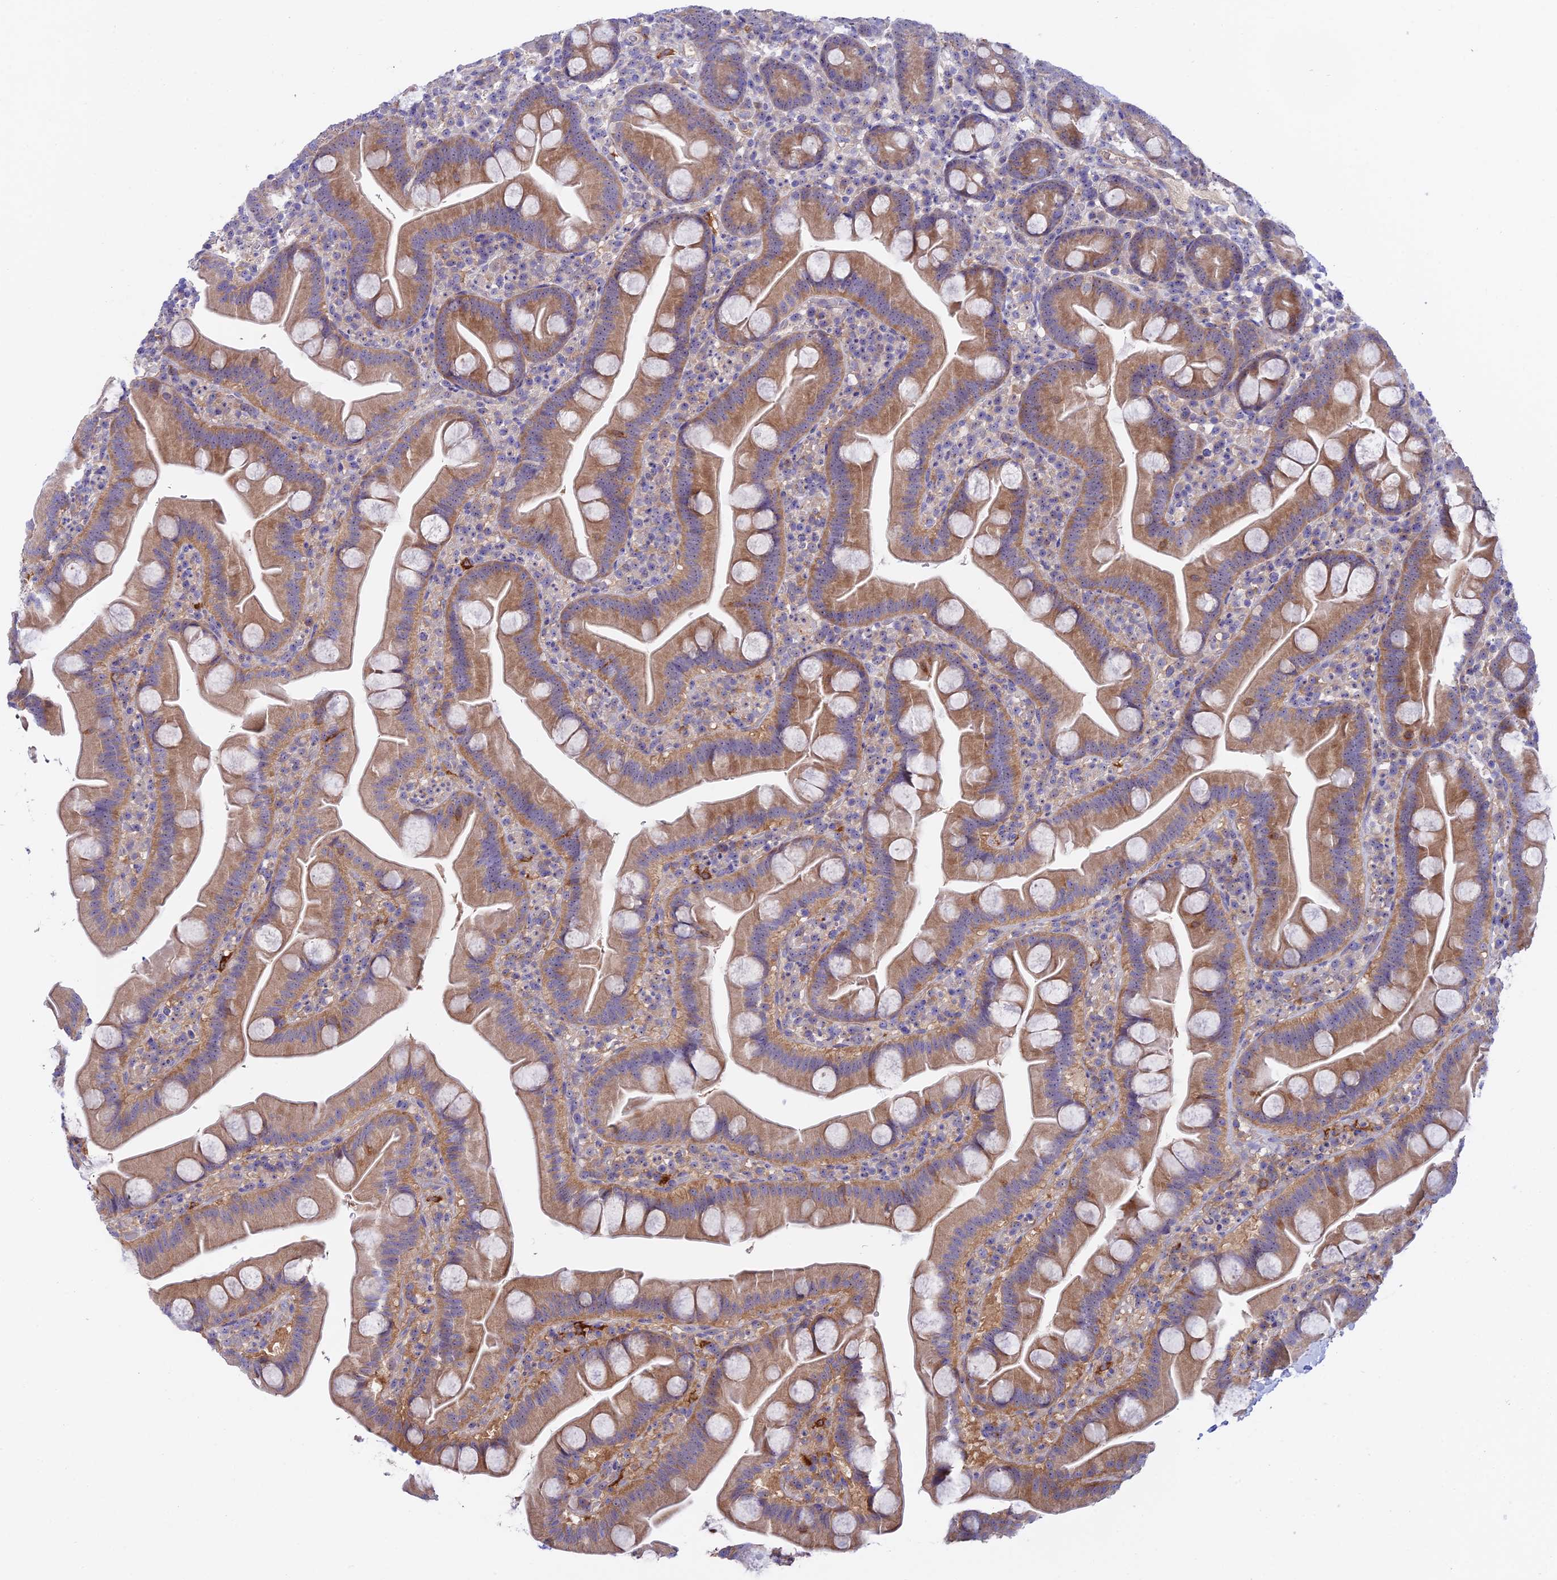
{"staining": {"intensity": "moderate", "quantity": "25%-75%", "location": "cytoplasmic/membranous"}, "tissue": "small intestine", "cell_type": "Glandular cells", "image_type": "normal", "snomed": [{"axis": "morphology", "description": "Normal tissue, NOS"}, {"axis": "topography", "description": "Small intestine"}], "caption": "Protein analysis of normal small intestine shows moderate cytoplasmic/membranous expression in approximately 25%-75% of glandular cells.", "gene": "DUSP29", "patient": {"sex": "female", "age": 68}}